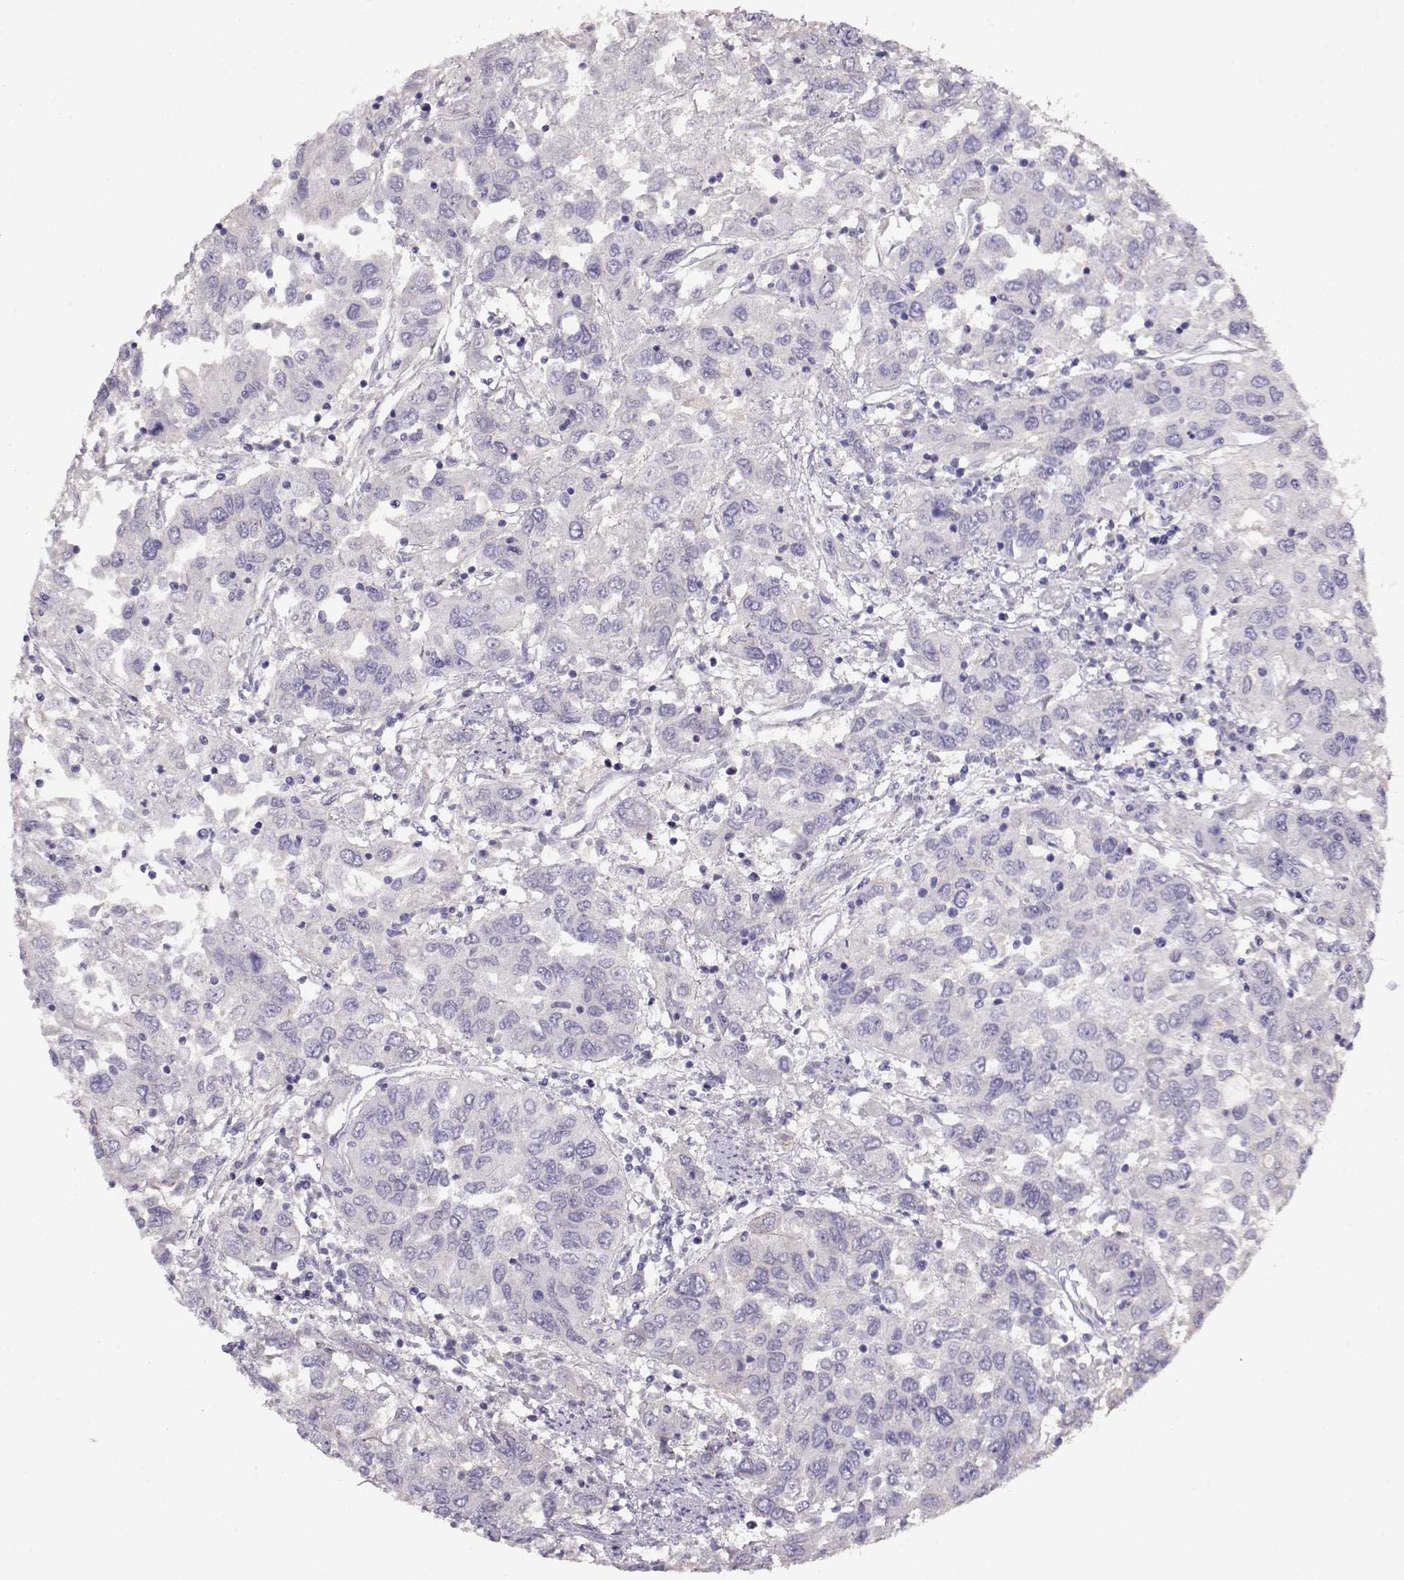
{"staining": {"intensity": "negative", "quantity": "none", "location": "none"}, "tissue": "urothelial cancer", "cell_type": "Tumor cells", "image_type": "cancer", "snomed": [{"axis": "morphology", "description": "Urothelial carcinoma, High grade"}, {"axis": "topography", "description": "Urinary bladder"}], "caption": "This photomicrograph is of urothelial cancer stained with immunohistochemistry (IHC) to label a protein in brown with the nuclei are counter-stained blue. There is no staining in tumor cells. (IHC, brightfield microscopy, high magnification).", "gene": "NDRG4", "patient": {"sex": "male", "age": 76}}